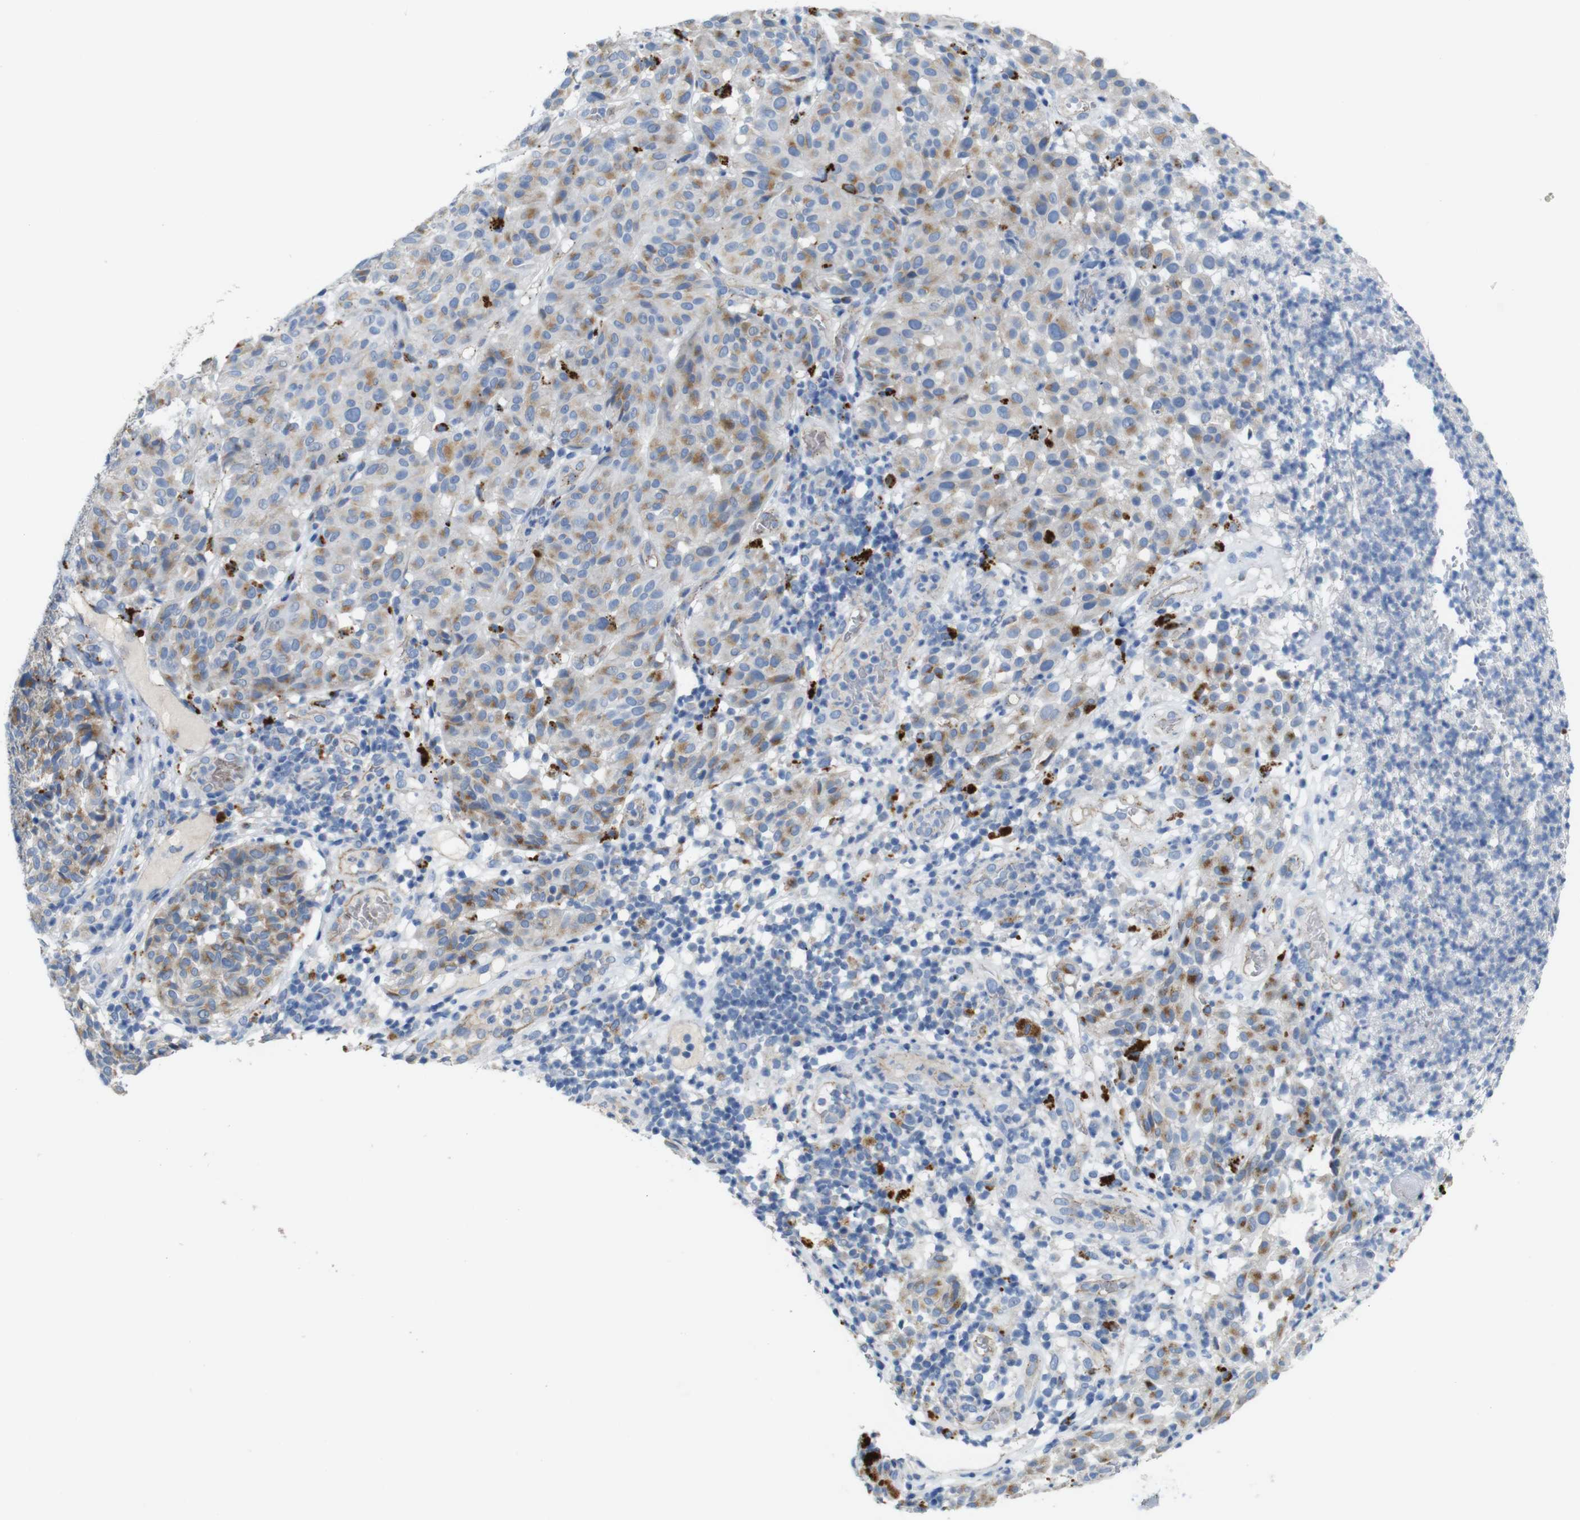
{"staining": {"intensity": "weak", "quantity": "25%-75%", "location": "cytoplasmic/membranous"}, "tissue": "melanoma", "cell_type": "Tumor cells", "image_type": "cancer", "snomed": [{"axis": "morphology", "description": "Malignant melanoma, NOS"}, {"axis": "topography", "description": "Skin"}], "caption": "A micrograph of melanoma stained for a protein shows weak cytoplasmic/membranous brown staining in tumor cells.", "gene": "NHLRC3", "patient": {"sex": "female", "age": 46}}